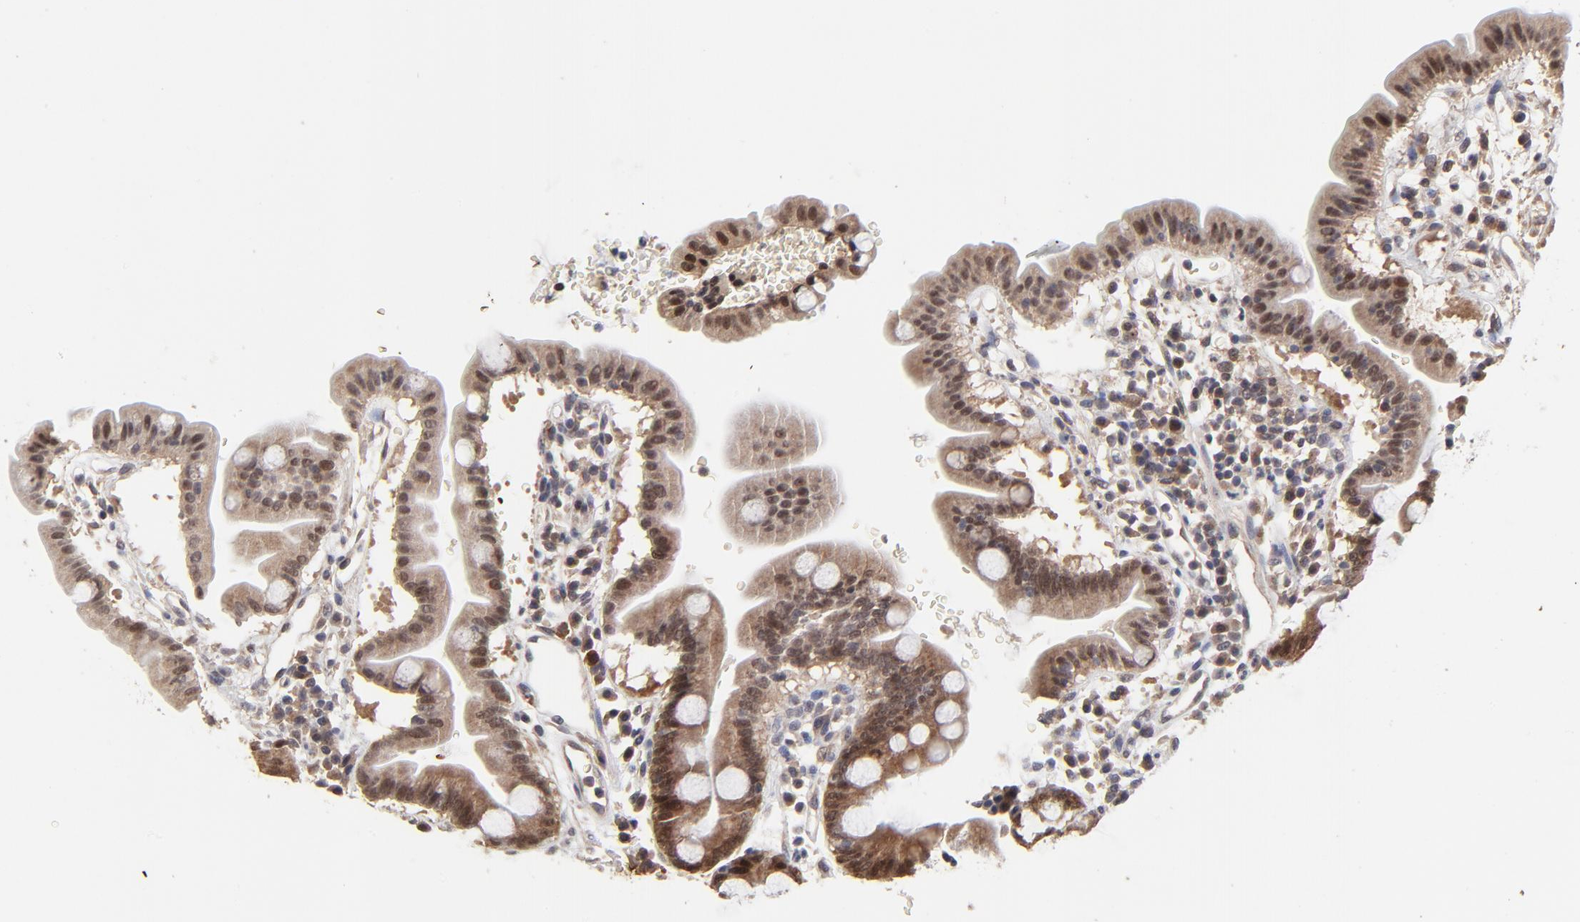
{"staining": {"intensity": "moderate", "quantity": ">75%", "location": "cytoplasmic/membranous"}, "tissue": "duodenum", "cell_type": "Glandular cells", "image_type": "normal", "snomed": [{"axis": "morphology", "description": "Normal tissue, NOS"}, {"axis": "topography", "description": "Duodenum"}], "caption": "Immunohistochemical staining of benign duodenum shows medium levels of moderate cytoplasmic/membranous positivity in approximately >75% of glandular cells.", "gene": "FRMD8", "patient": {"sex": "male", "age": 50}}